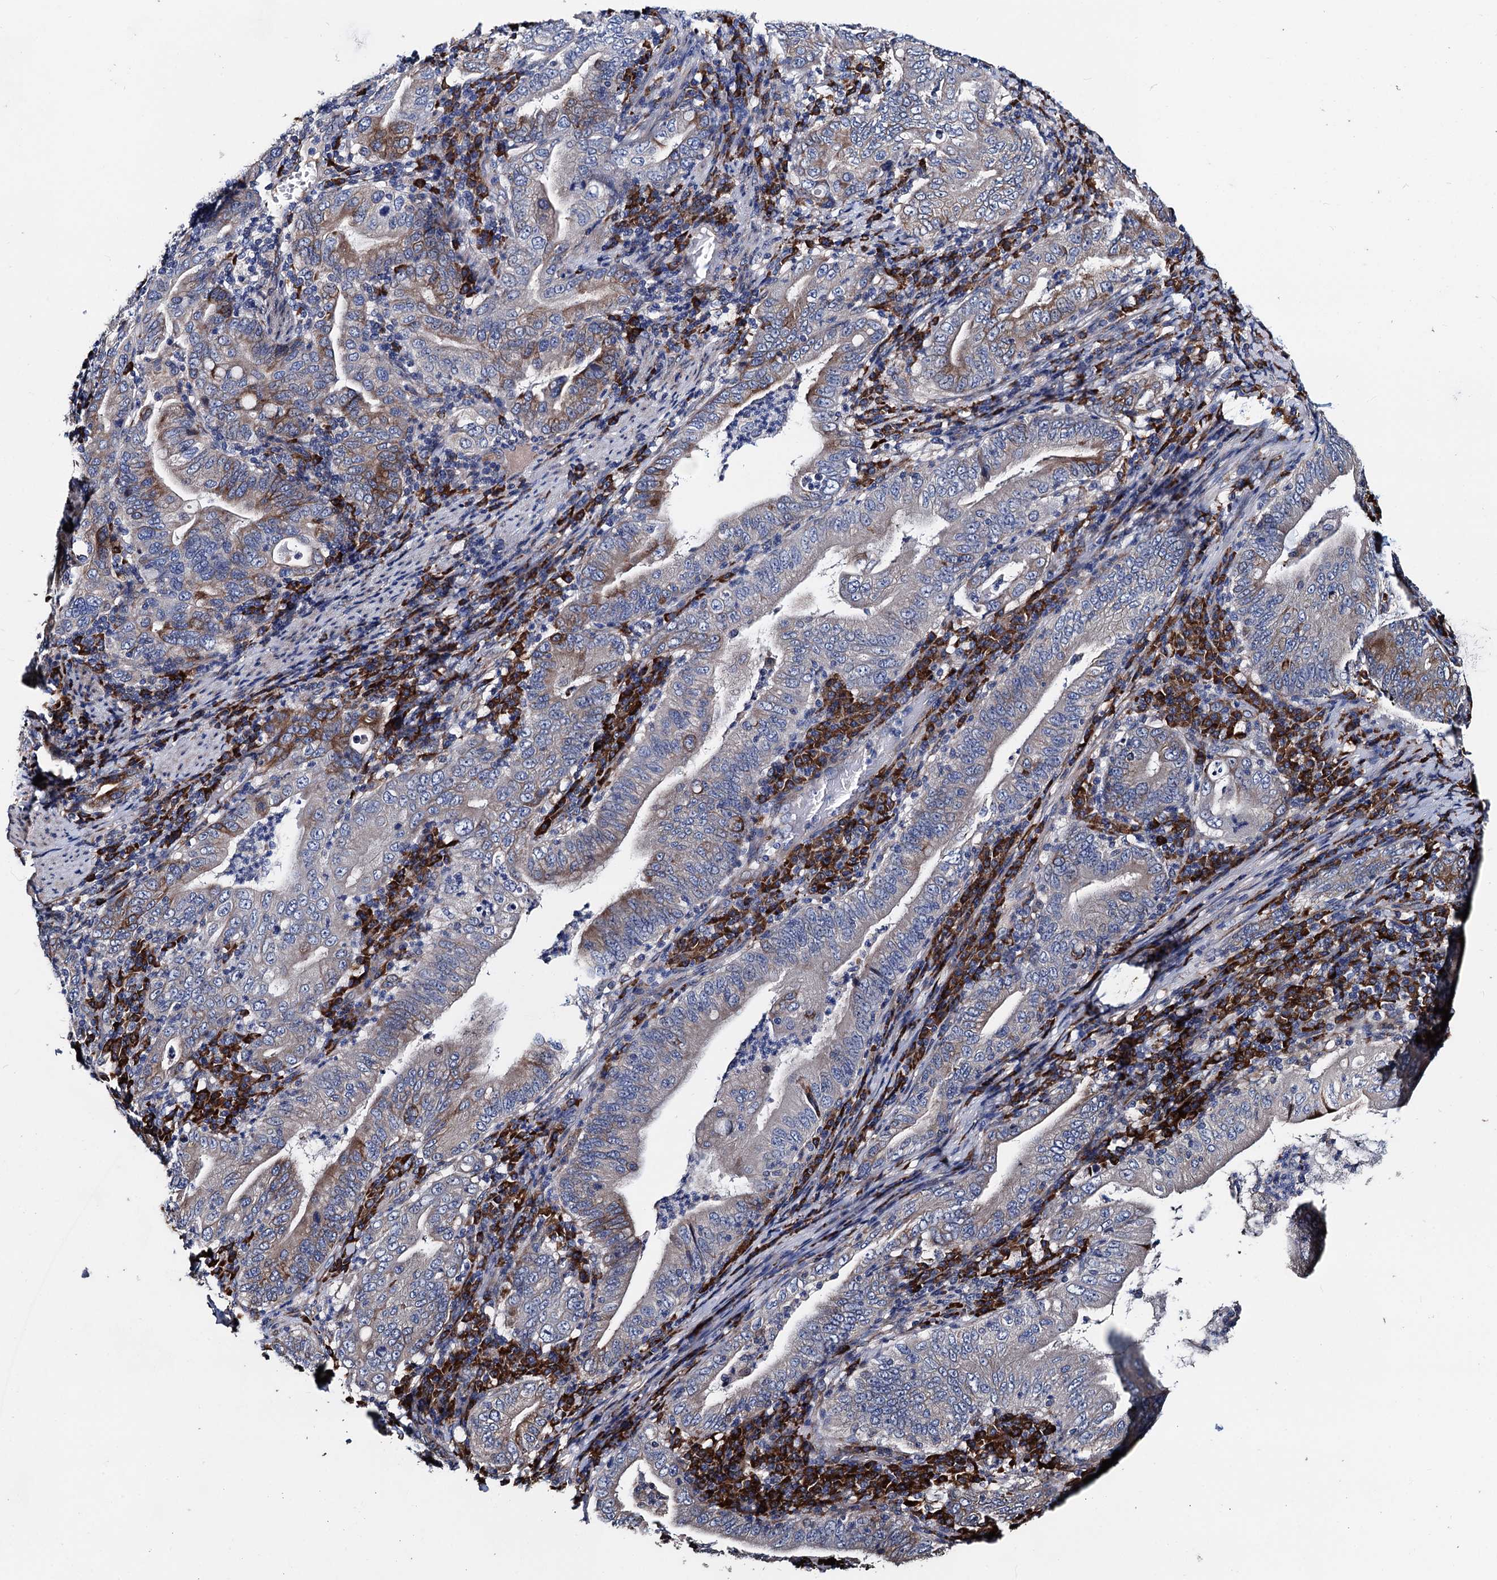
{"staining": {"intensity": "moderate", "quantity": "<25%", "location": "cytoplasmic/membranous"}, "tissue": "stomach cancer", "cell_type": "Tumor cells", "image_type": "cancer", "snomed": [{"axis": "morphology", "description": "Normal tissue, NOS"}, {"axis": "morphology", "description": "Adenocarcinoma, NOS"}, {"axis": "topography", "description": "Esophagus"}, {"axis": "topography", "description": "Stomach, upper"}, {"axis": "topography", "description": "Peripheral nerve tissue"}], "caption": "Human stomach cancer (adenocarcinoma) stained with a protein marker shows moderate staining in tumor cells.", "gene": "AKAP11", "patient": {"sex": "male", "age": 62}}